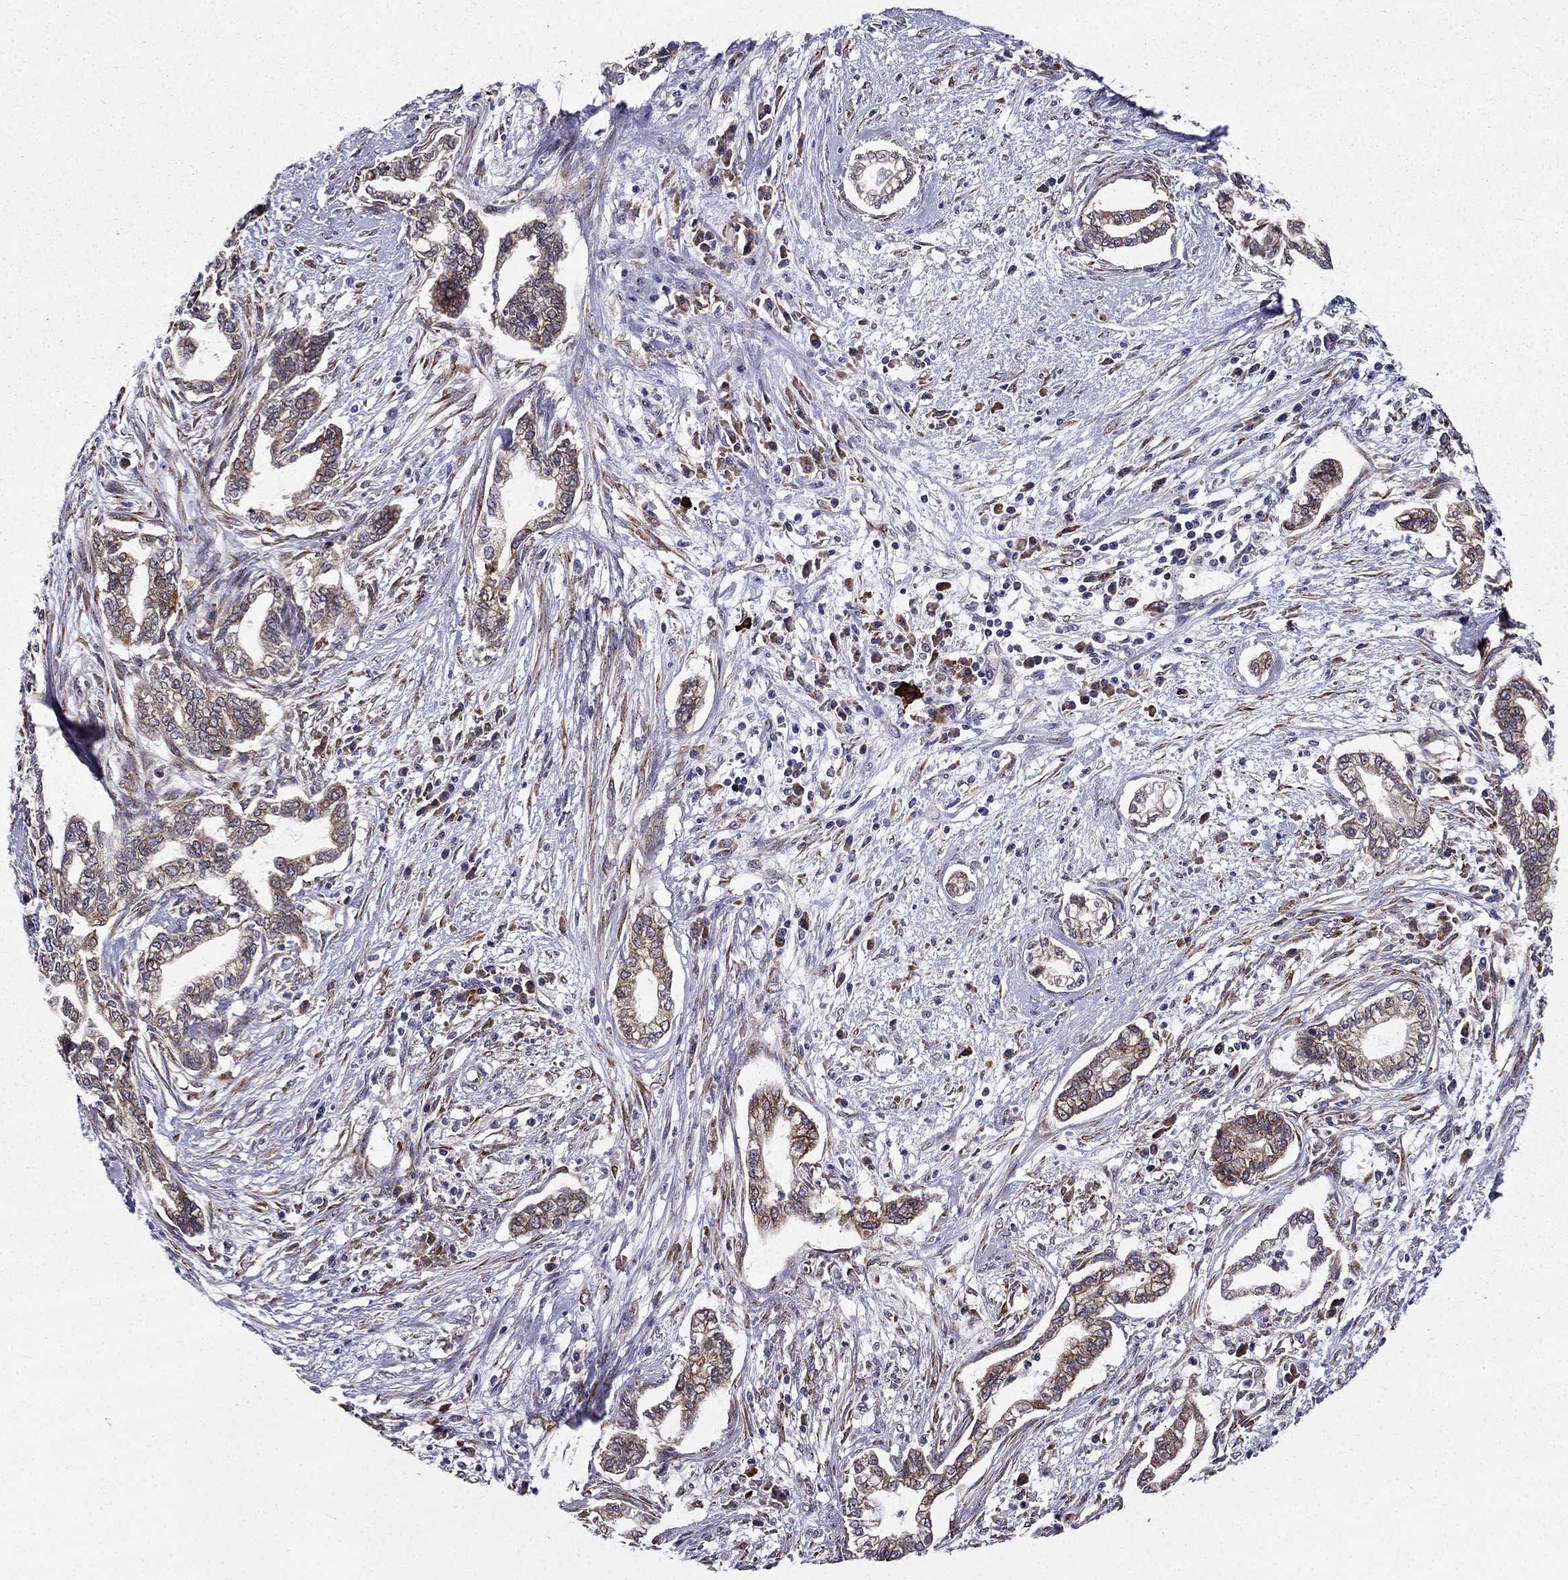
{"staining": {"intensity": "moderate", "quantity": "25%-75%", "location": "cytoplasmic/membranous"}, "tissue": "cervical cancer", "cell_type": "Tumor cells", "image_type": "cancer", "snomed": [{"axis": "morphology", "description": "Adenocarcinoma, NOS"}, {"axis": "topography", "description": "Cervix"}], "caption": "Immunohistochemical staining of human adenocarcinoma (cervical) displays medium levels of moderate cytoplasmic/membranous protein expression in approximately 25%-75% of tumor cells.", "gene": "ARHGEF28", "patient": {"sex": "female", "age": 62}}